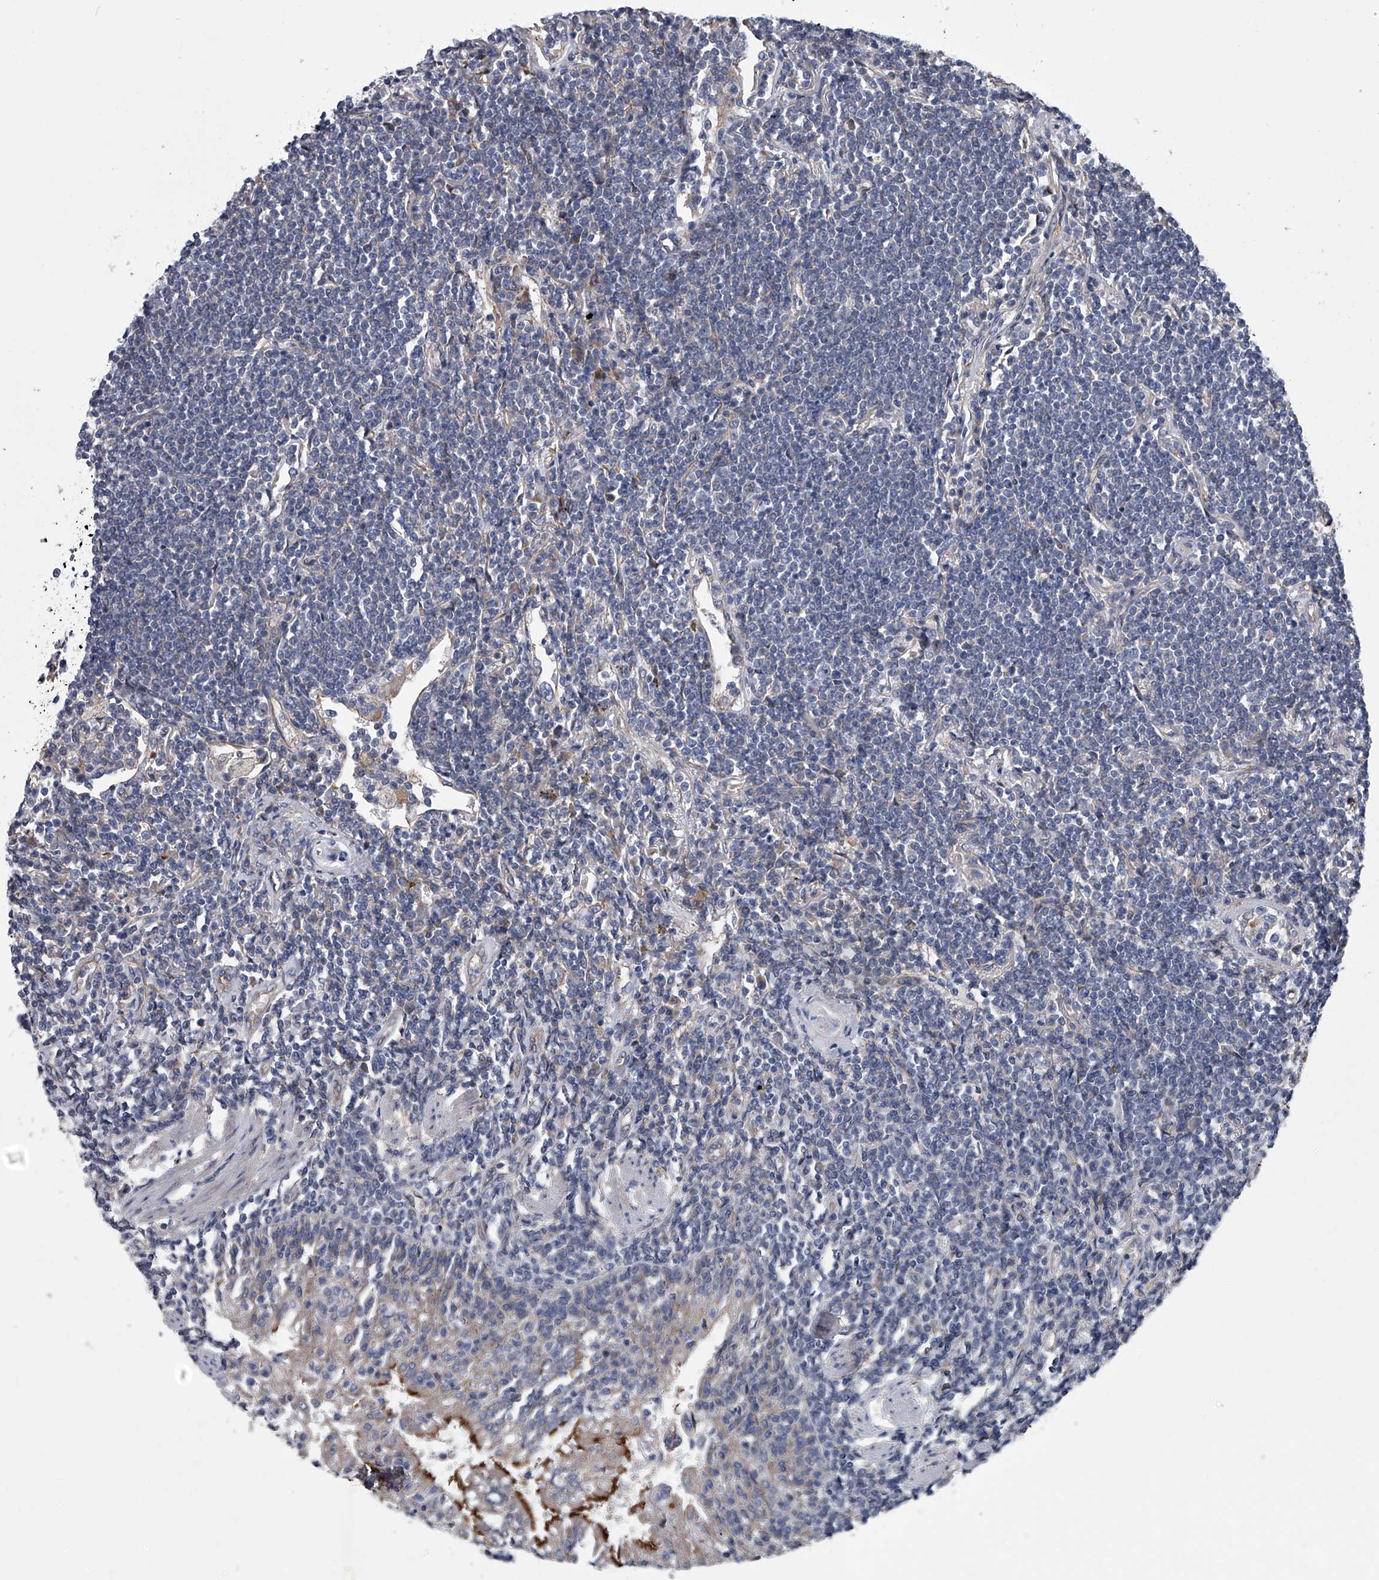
{"staining": {"intensity": "negative", "quantity": "none", "location": "none"}, "tissue": "lymphoma", "cell_type": "Tumor cells", "image_type": "cancer", "snomed": [{"axis": "morphology", "description": "Malignant lymphoma, non-Hodgkin's type, Low grade"}, {"axis": "topography", "description": "Lung"}], "caption": "Immunohistochemistry micrograph of neoplastic tissue: low-grade malignant lymphoma, non-Hodgkin's type stained with DAB demonstrates no significant protein staining in tumor cells. (DAB (3,3'-diaminobenzidine) immunohistochemistry (IHC) with hematoxylin counter stain).", "gene": "ABCG1", "patient": {"sex": "female", "age": 71}}